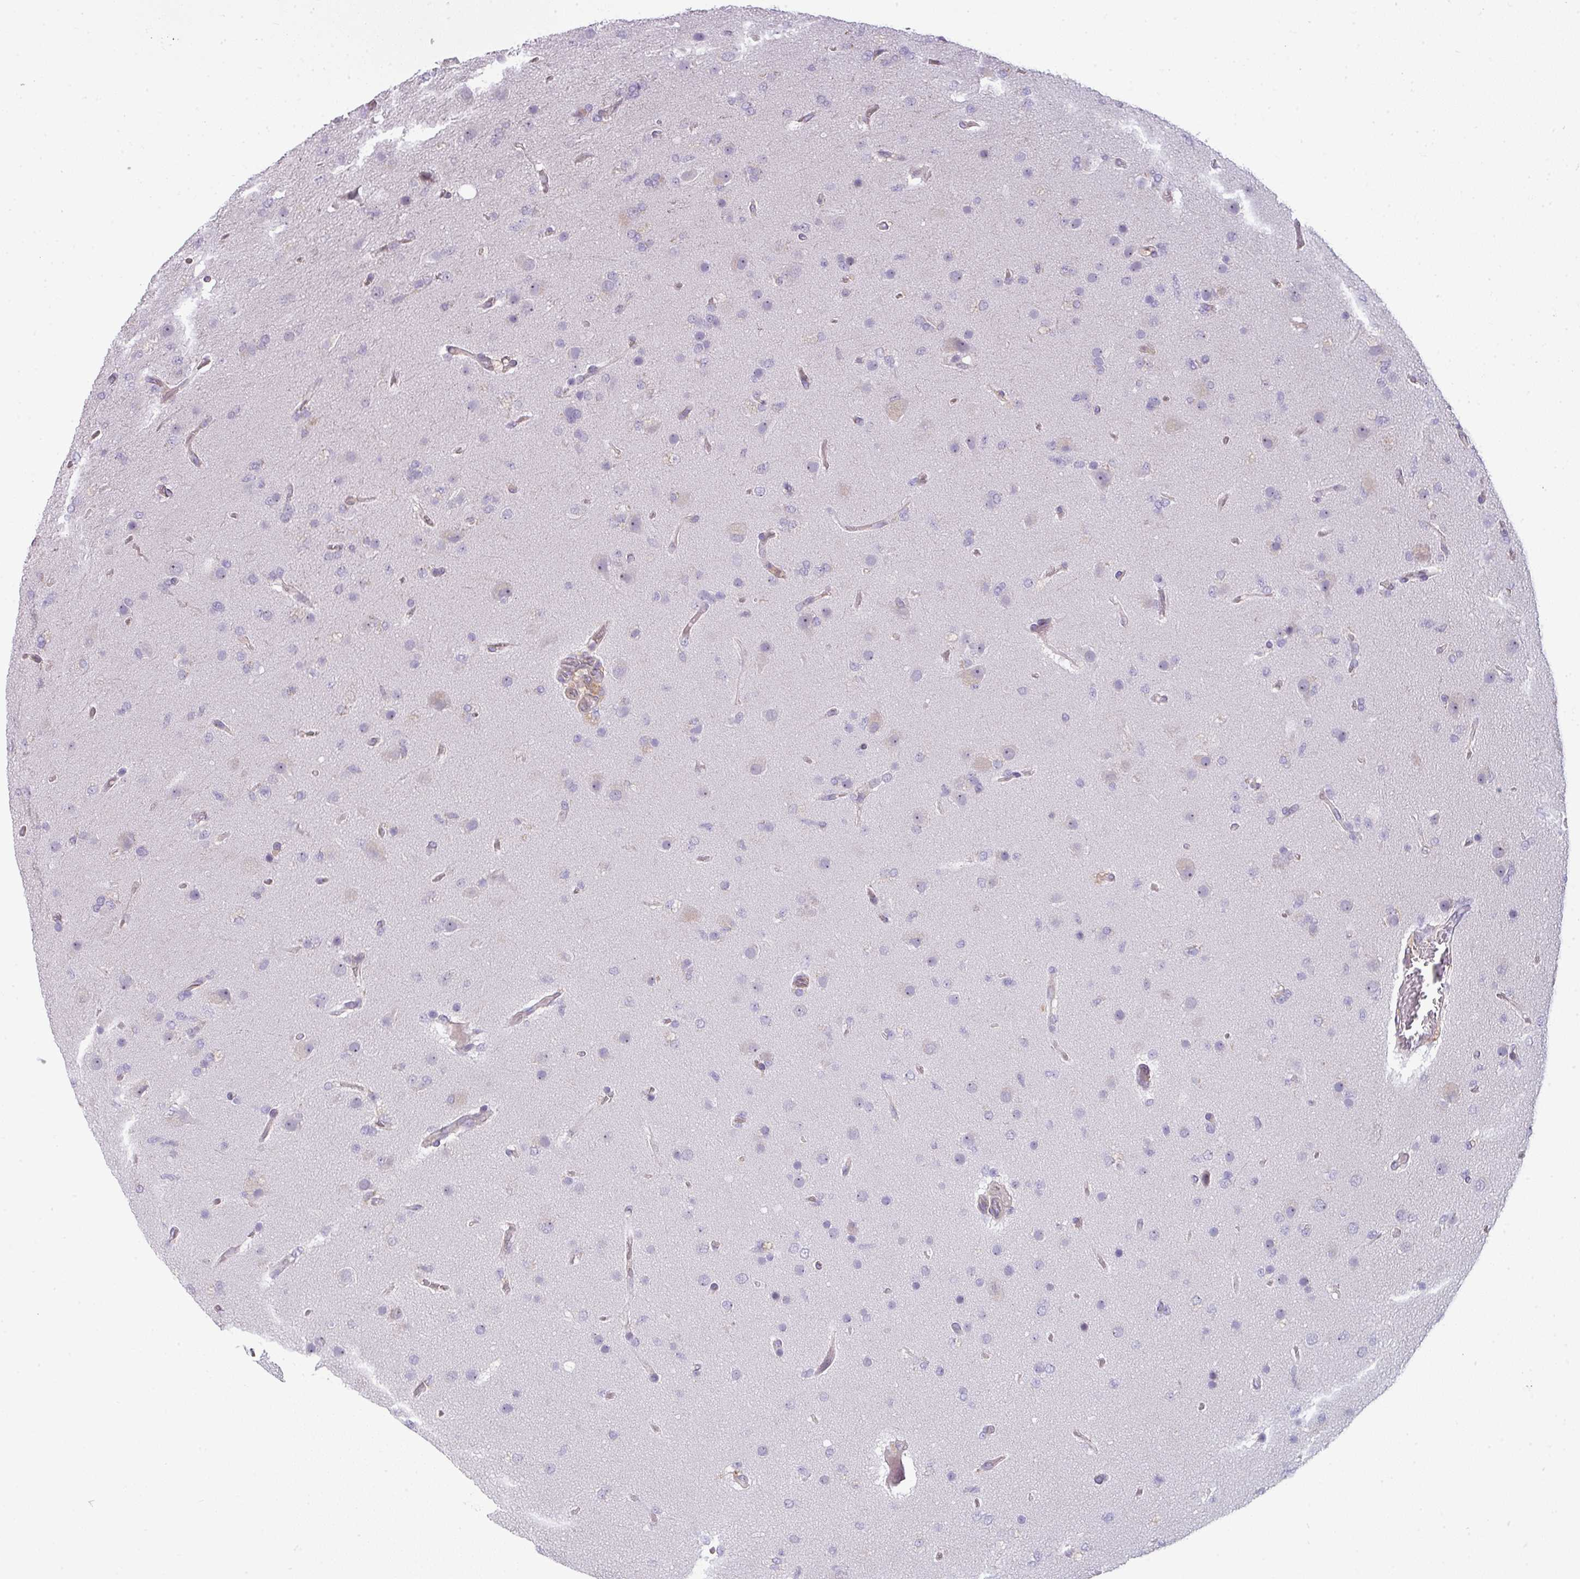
{"staining": {"intensity": "negative", "quantity": "none", "location": "none"}, "tissue": "glioma", "cell_type": "Tumor cells", "image_type": "cancer", "snomed": [{"axis": "morphology", "description": "Glioma, malignant, High grade"}, {"axis": "topography", "description": "Brain"}], "caption": "Protein analysis of malignant glioma (high-grade) reveals no significant staining in tumor cells. (DAB (3,3'-diaminobenzidine) immunohistochemistry visualized using brightfield microscopy, high magnification).", "gene": "STAT5A", "patient": {"sex": "female", "age": 74}}